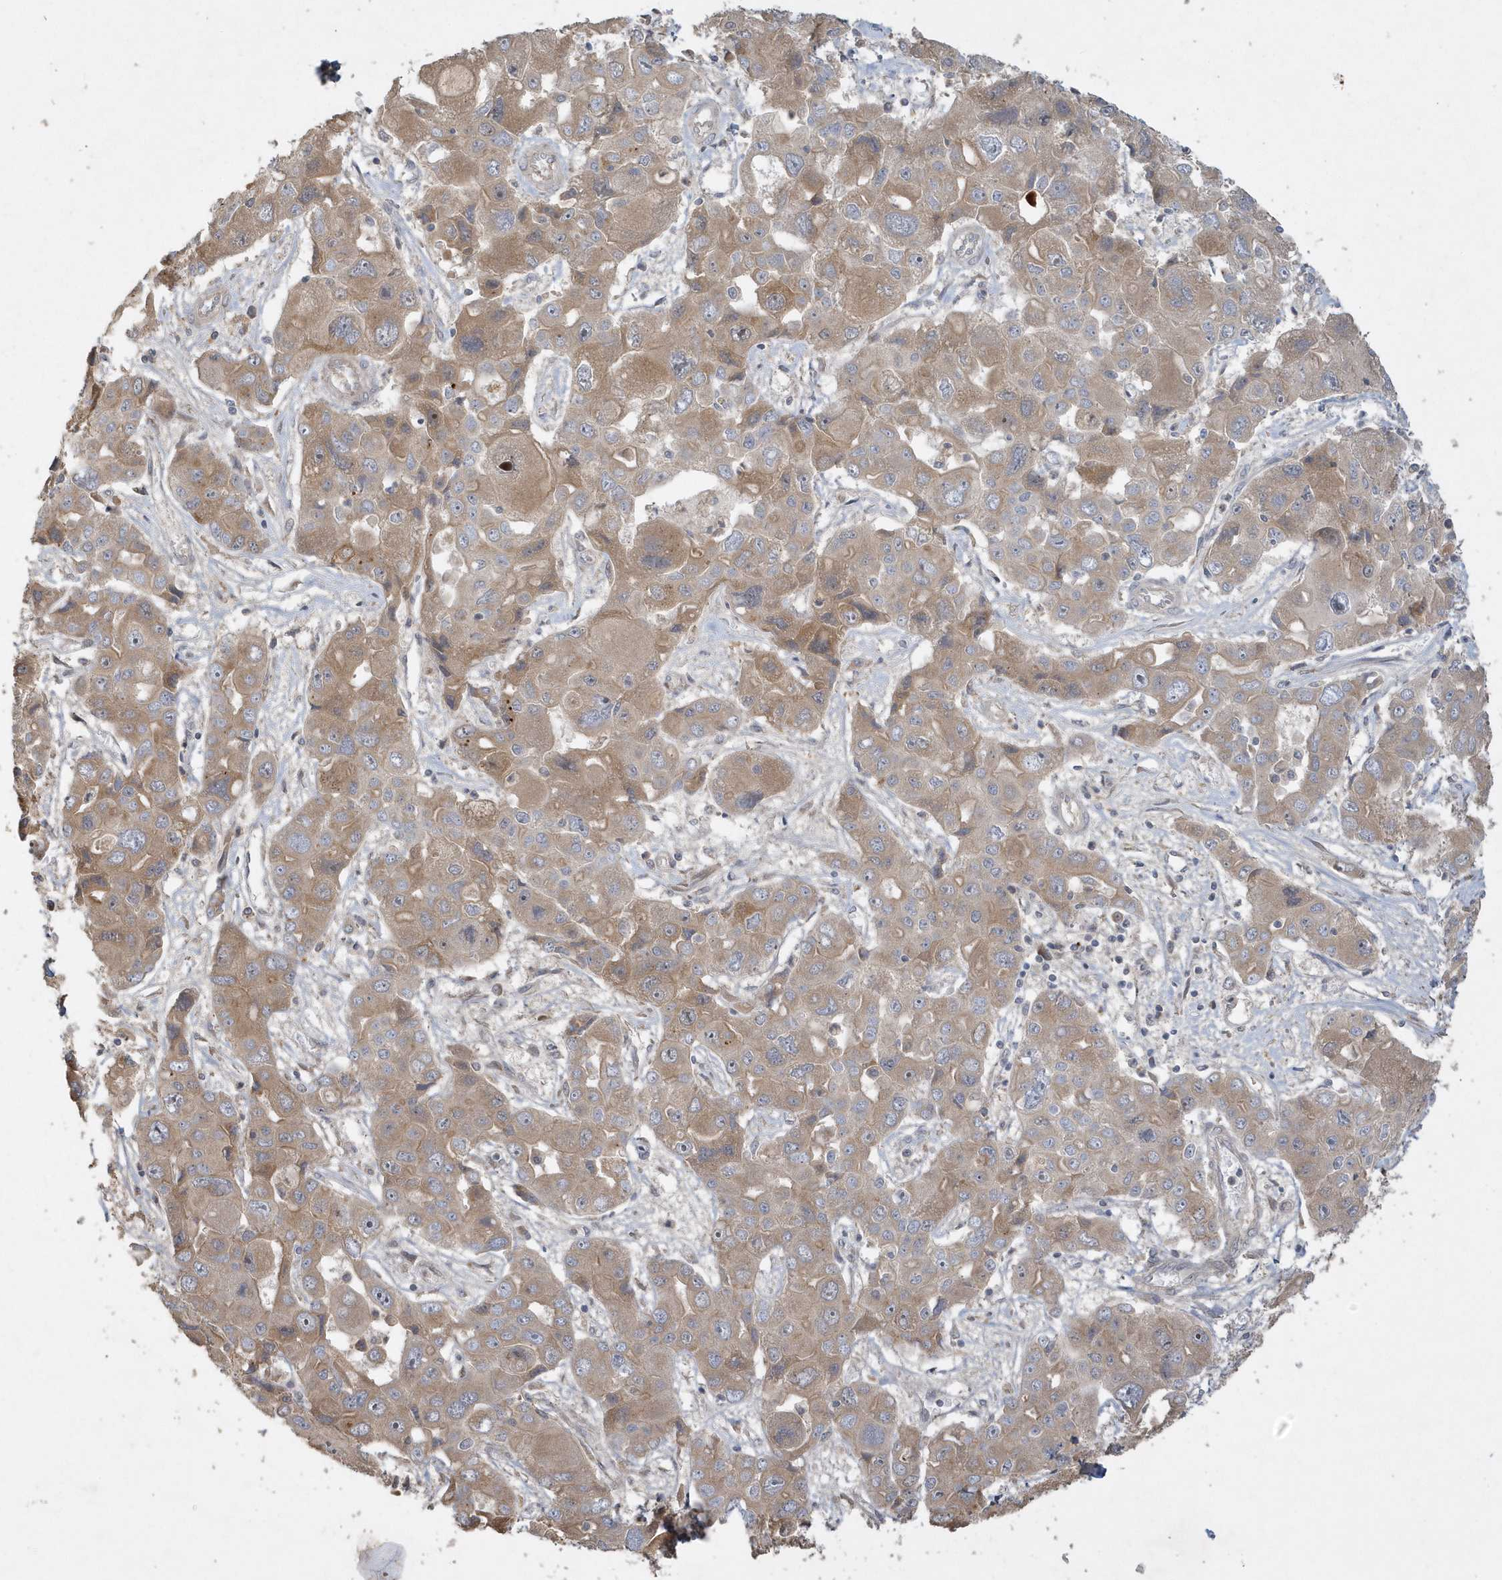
{"staining": {"intensity": "moderate", "quantity": ">75%", "location": "cytoplasmic/membranous"}, "tissue": "liver cancer", "cell_type": "Tumor cells", "image_type": "cancer", "snomed": [{"axis": "morphology", "description": "Cholangiocarcinoma"}, {"axis": "topography", "description": "Liver"}], "caption": "Liver cancer tissue reveals moderate cytoplasmic/membranous positivity in approximately >75% of tumor cells", "gene": "TRAIP", "patient": {"sex": "male", "age": 67}}